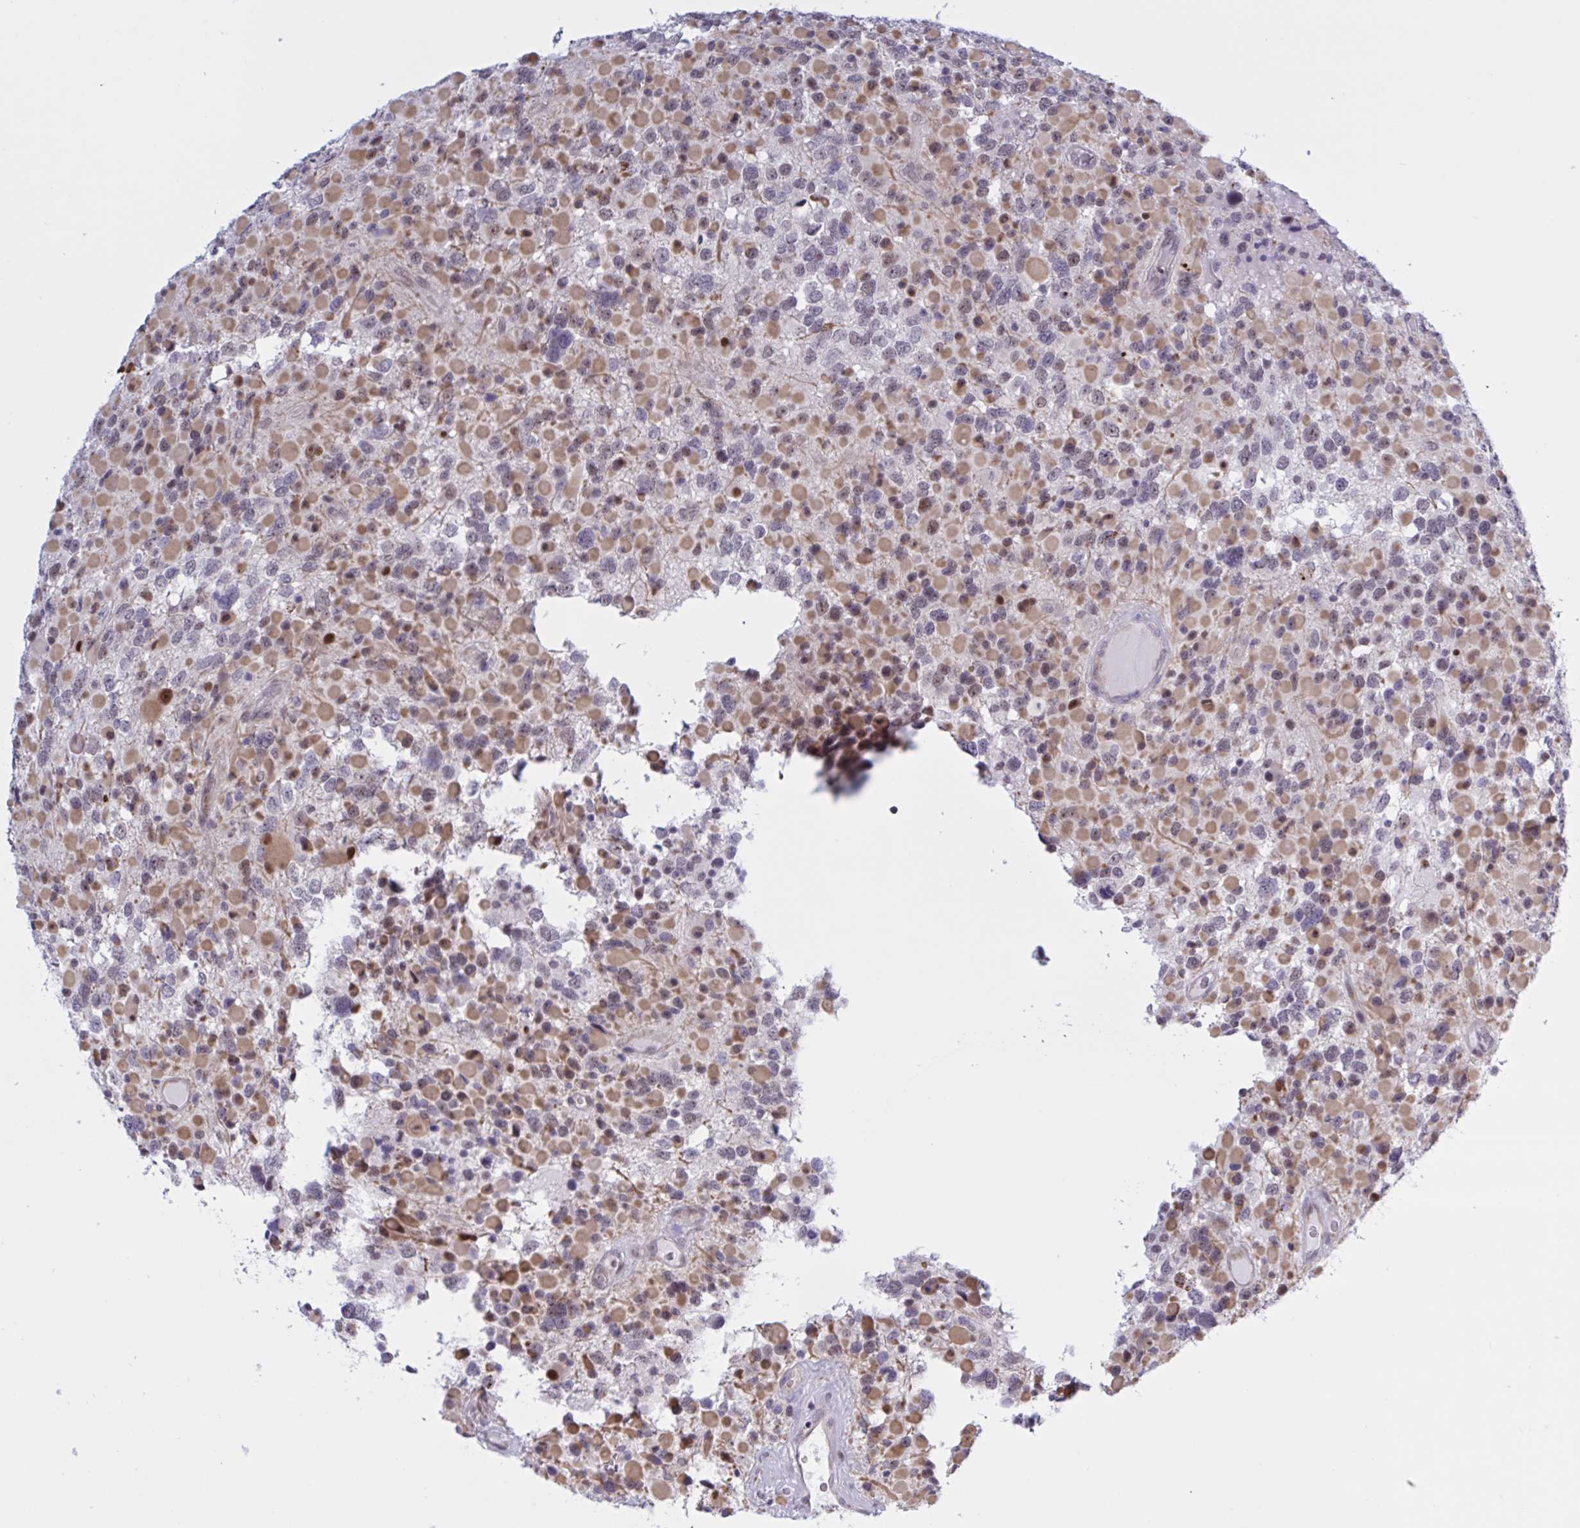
{"staining": {"intensity": "weak", "quantity": "25%-75%", "location": "cytoplasmic/membranous,nuclear"}, "tissue": "glioma", "cell_type": "Tumor cells", "image_type": "cancer", "snomed": [{"axis": "morphology", "description": "Glioma, malignant, High grade"}, {"axis": "topography", "description": "Brain"}], "caption": "High-grade glioma (malignant) stained with DAB immunohistochemistry (IHC) demonstrates low levels of weak cytoplasmic/membranous and nuclear expression in about 25%-75% of tumor cells. (DAB (3,3'-diaminobenzidine) IHC with brightfield microscopy, high magnification).", "gene": "PRMT6", "patient": {"sex": "female", "age": 40}}